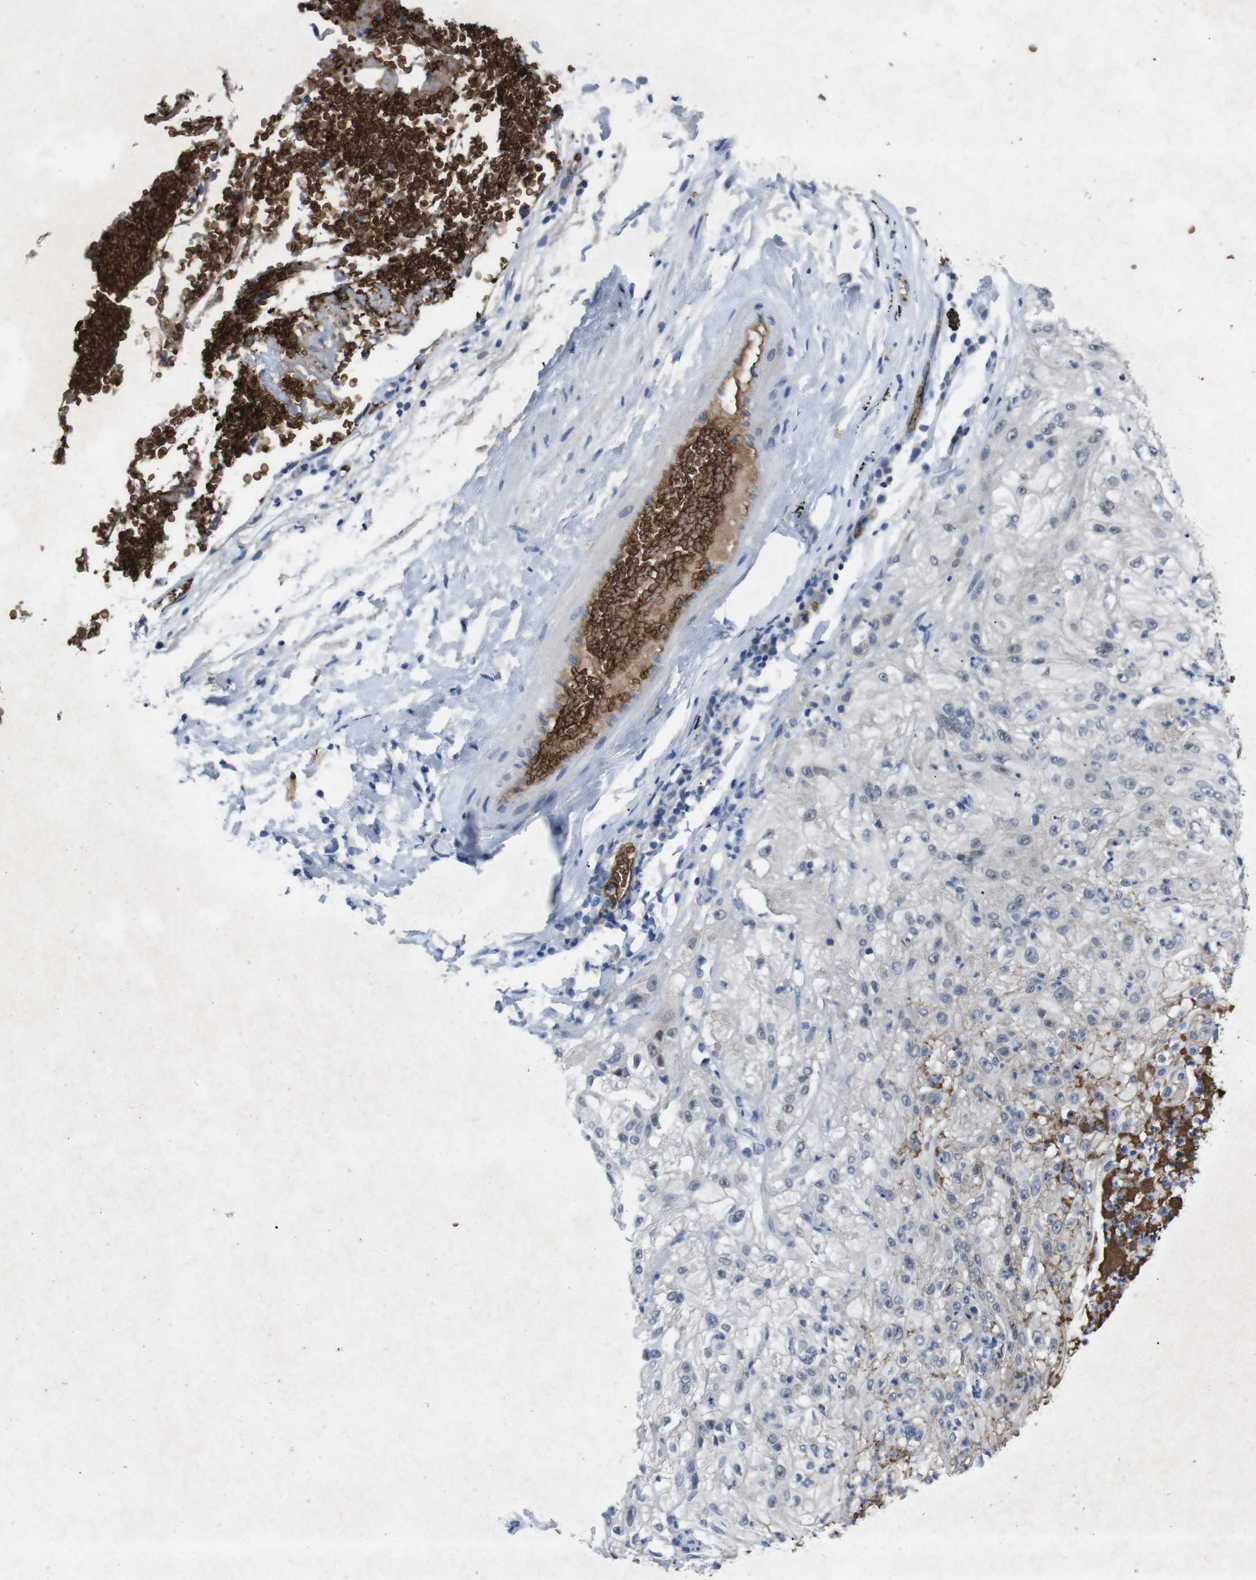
{"staining": {"intensity": "negative", "quantity": "none", "location": "none"}, "tissue": "lung cancer", "cell_type": "Tumor cells", "image_type": "cancer", "snomed": [{"axis": "morphology", "description": "Inflammation, NOS"}, {"axis": "morphology", "description": "Squamous cell carcinoma, NOS"}, {"axis": "topography", "description": "Lymph node"}, {"axis": "topography", "description": "Soft tissue"}, {"axis": "topography", "description": "Lung"}], "caption": "This is an immunohistochemistry histopathology image of human lung cancer. There is no positivity in tumor cells.", "gene": "SPTB", "patient": {"sex": "male", "age": 66}}